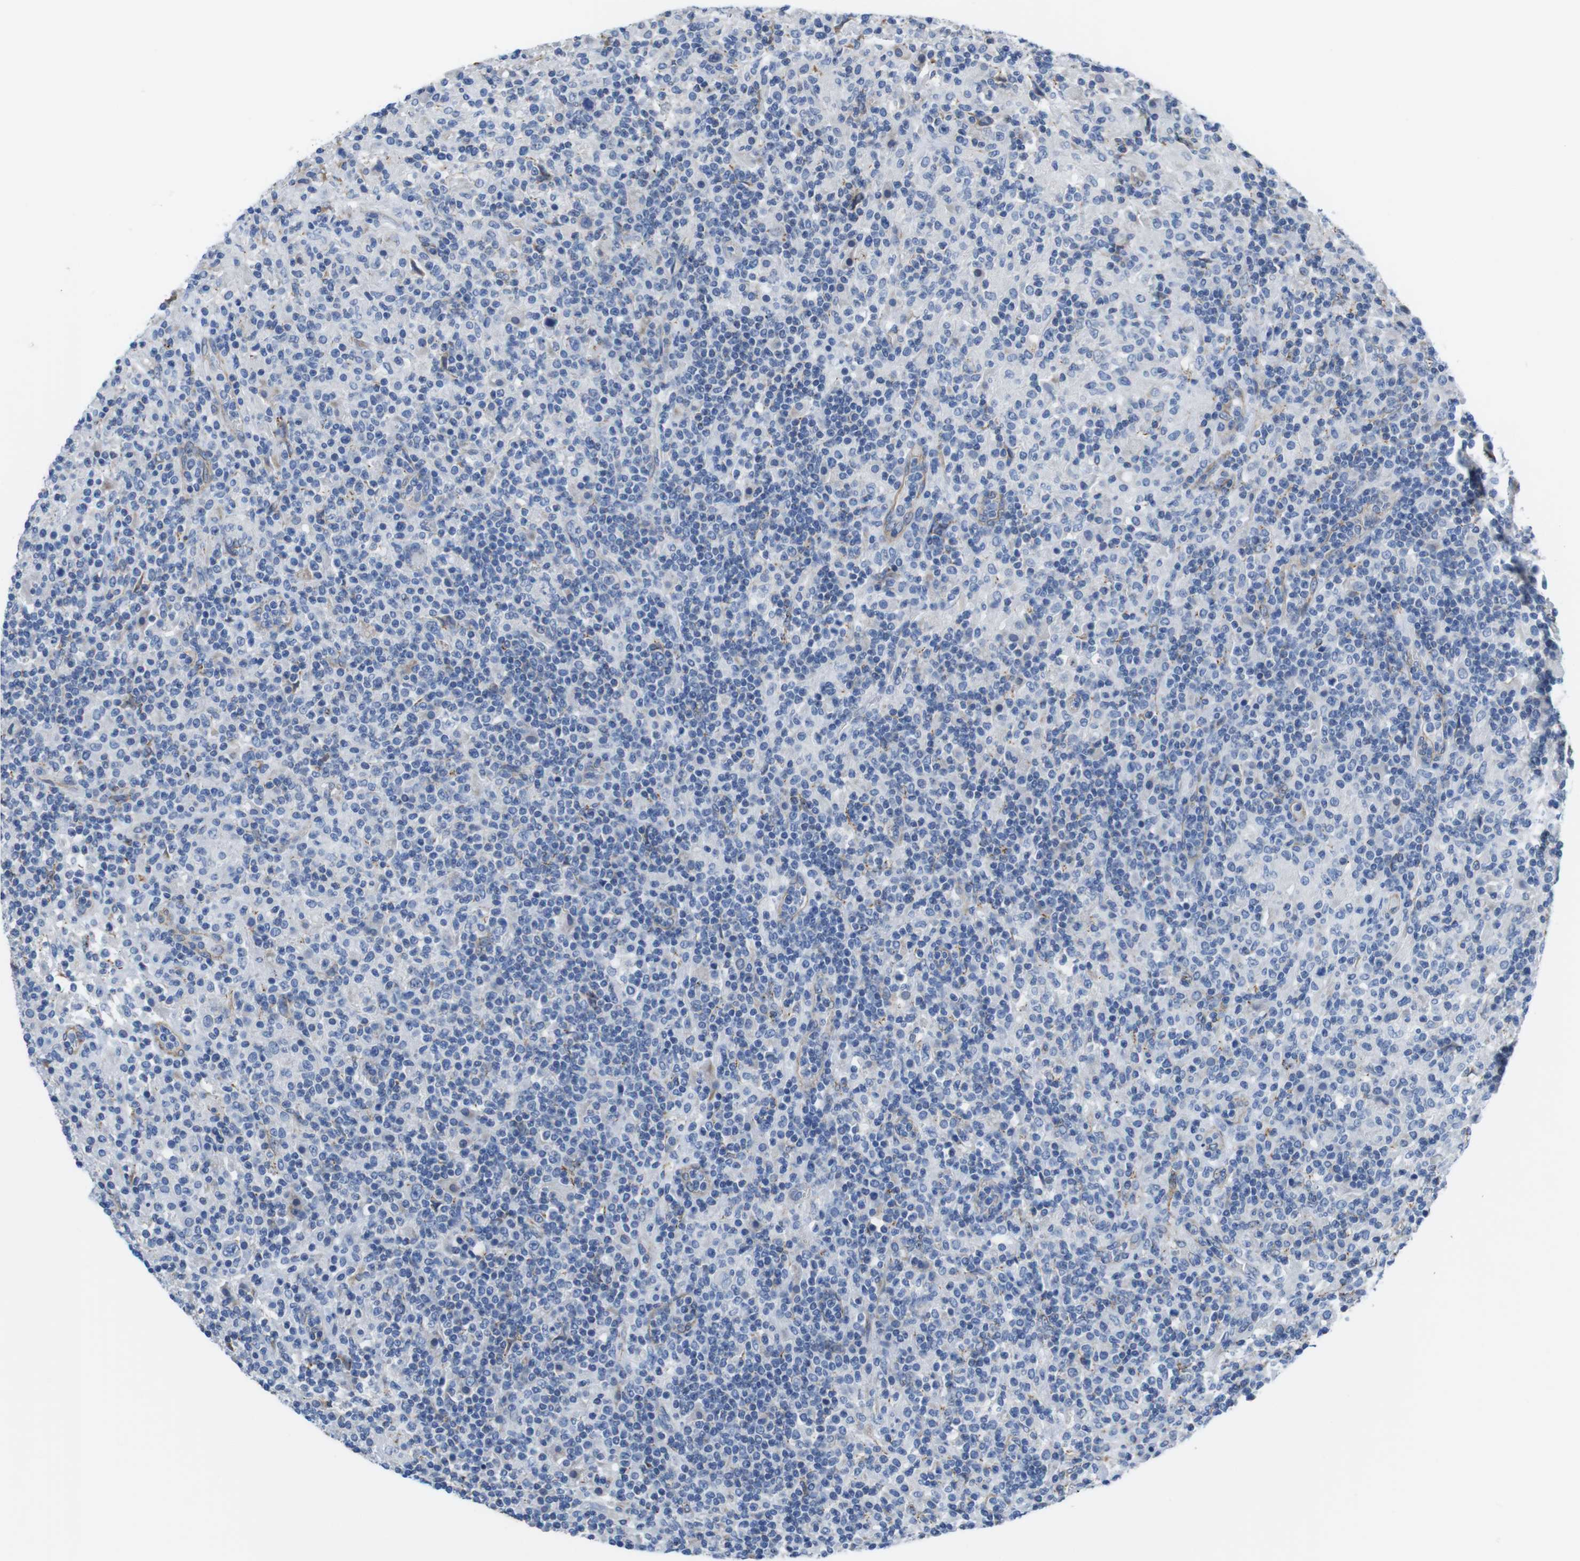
{"staining": {"intensity": "negative", "quantity": "none", "location": "none"}, "tissue": "lymphoma", "cell_type": "Tumor cells", "image_type": "cancer", "snomed": [{"axis": "morphology", "description": "Hodgkin's disease, NOS"}, {"axis": "topography", "description": "Lymph node"}], "caption": "Immunohistochemistry of Hodgkin's disease demonstrates no positivity in tumor cells. (DAB immunohistochemistry with hematoxylin counter stain).", "gene": "CDH8", "patient": {"sex": "male", "age": 70}}